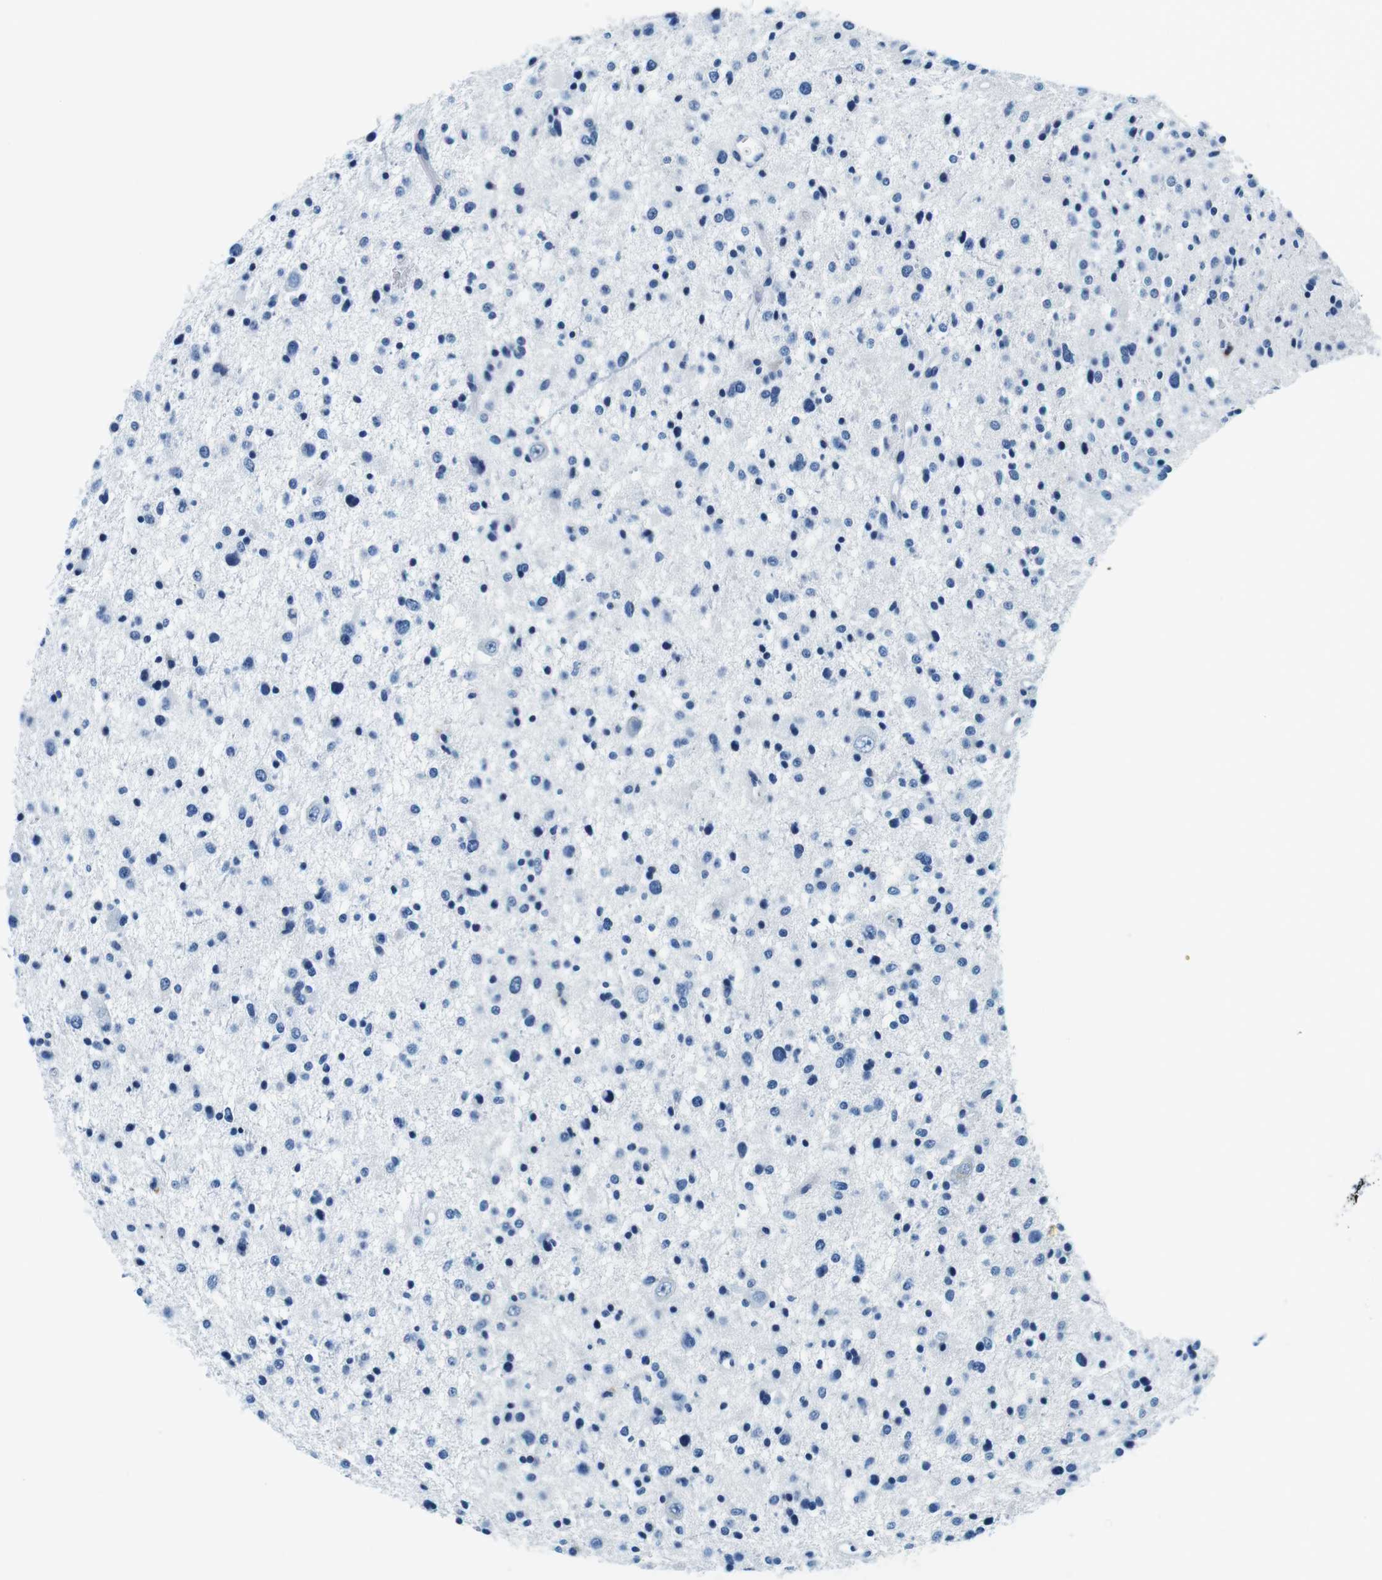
{"staining": {"intensity": "negative", "quantity": "none", "location": "none"}, "tissue": "glioma", "cell_type": "Tumor cells", "image_type": "cancer", "snomed": [{"axis": "morphology", "description": "Glioma, malignant, Low grade"}, {"axis": "topography", "description": "Brain"}], "caption": "Malignant glioma (low-grade) stained for a protein using immunohistochemistry shows no staining tumor cells.", "gene": "HLA-DRB1", "patient": {"sex": "female", "age": 37}}